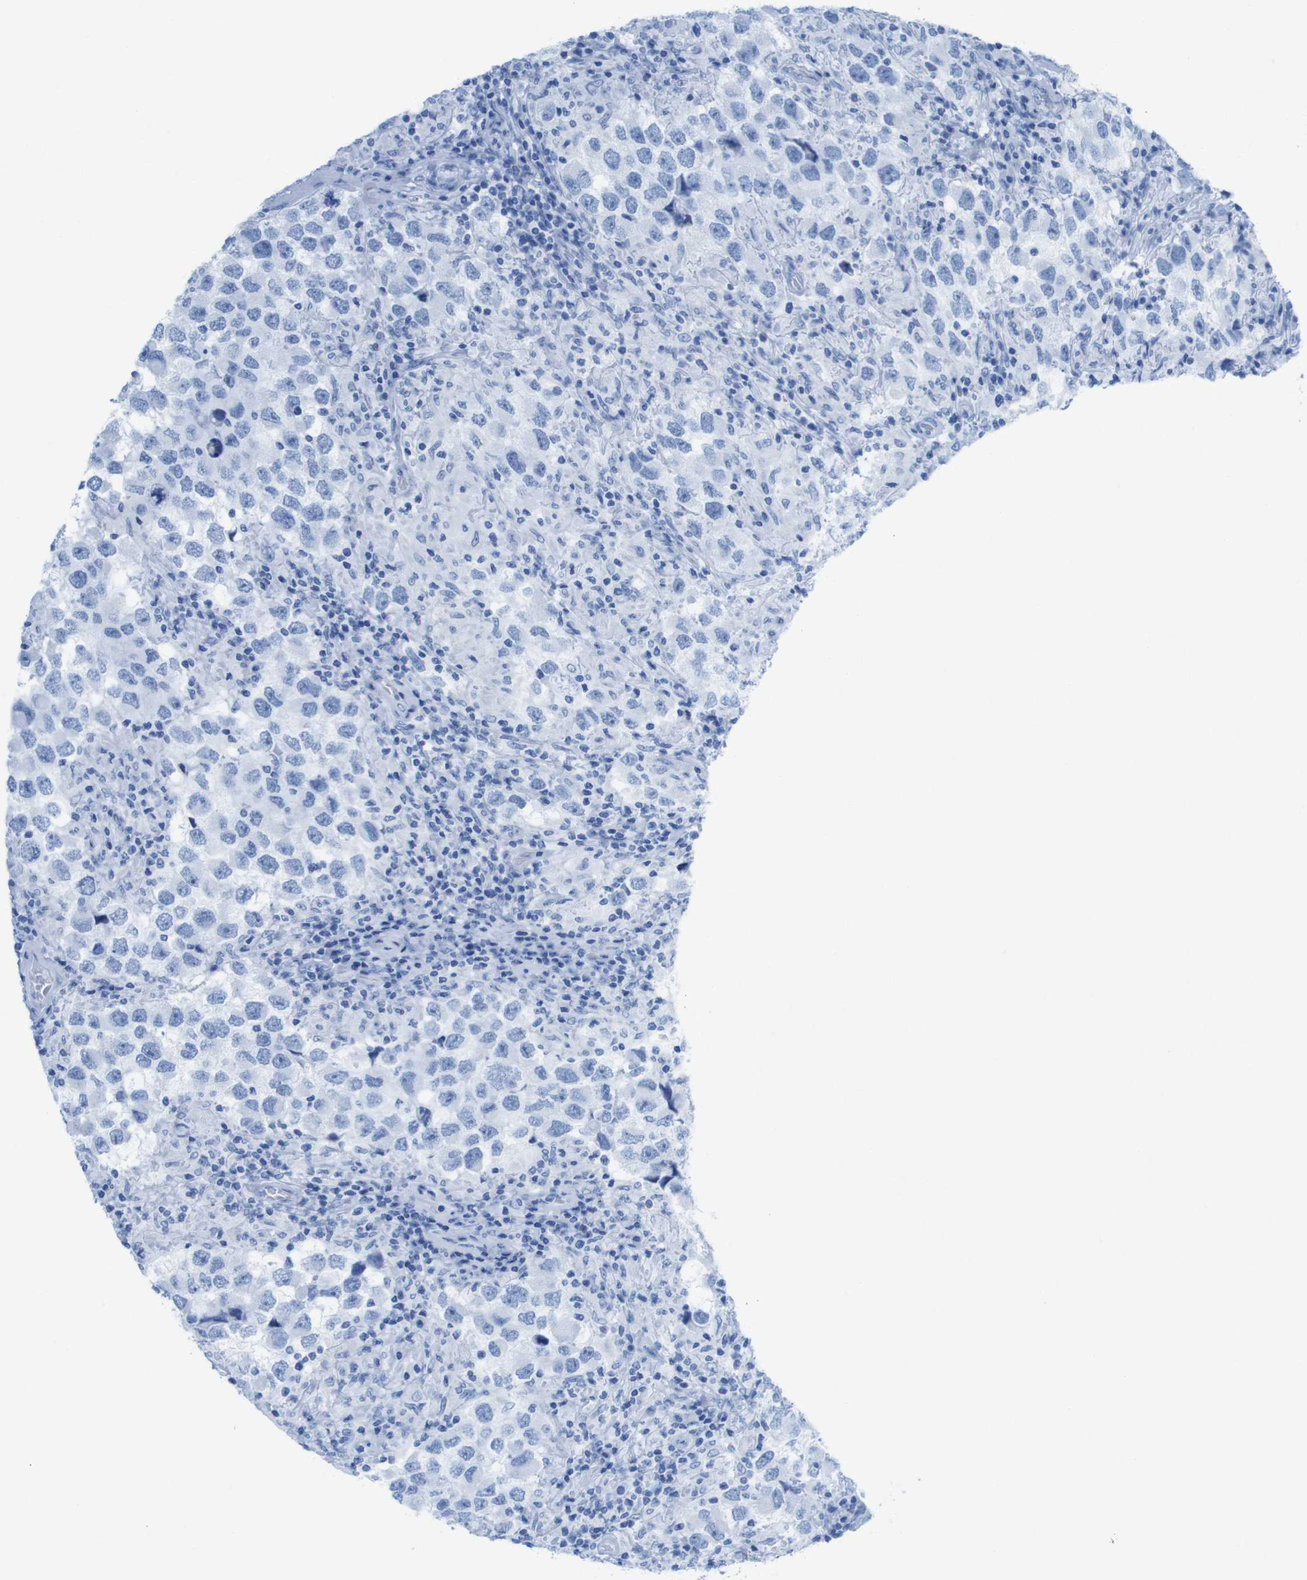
{"staining": {"intensity": "negative", "quantity": "none", "location": "none"}, "tissue": "testis cancer", "cell_type": "Tumor cells", "image_type": "cancer", "snomed": [{"axis": "morphology", "description": "Carcinoma, Embryonal, NOS"}, {"axis": "topography", "description": "Testis"}], "caption": "IHC of testis embryonal carcinoma reveals no expression in tumor cells.", "gene": "MYH7", "patient": {"sex": "male", "age": 21}}